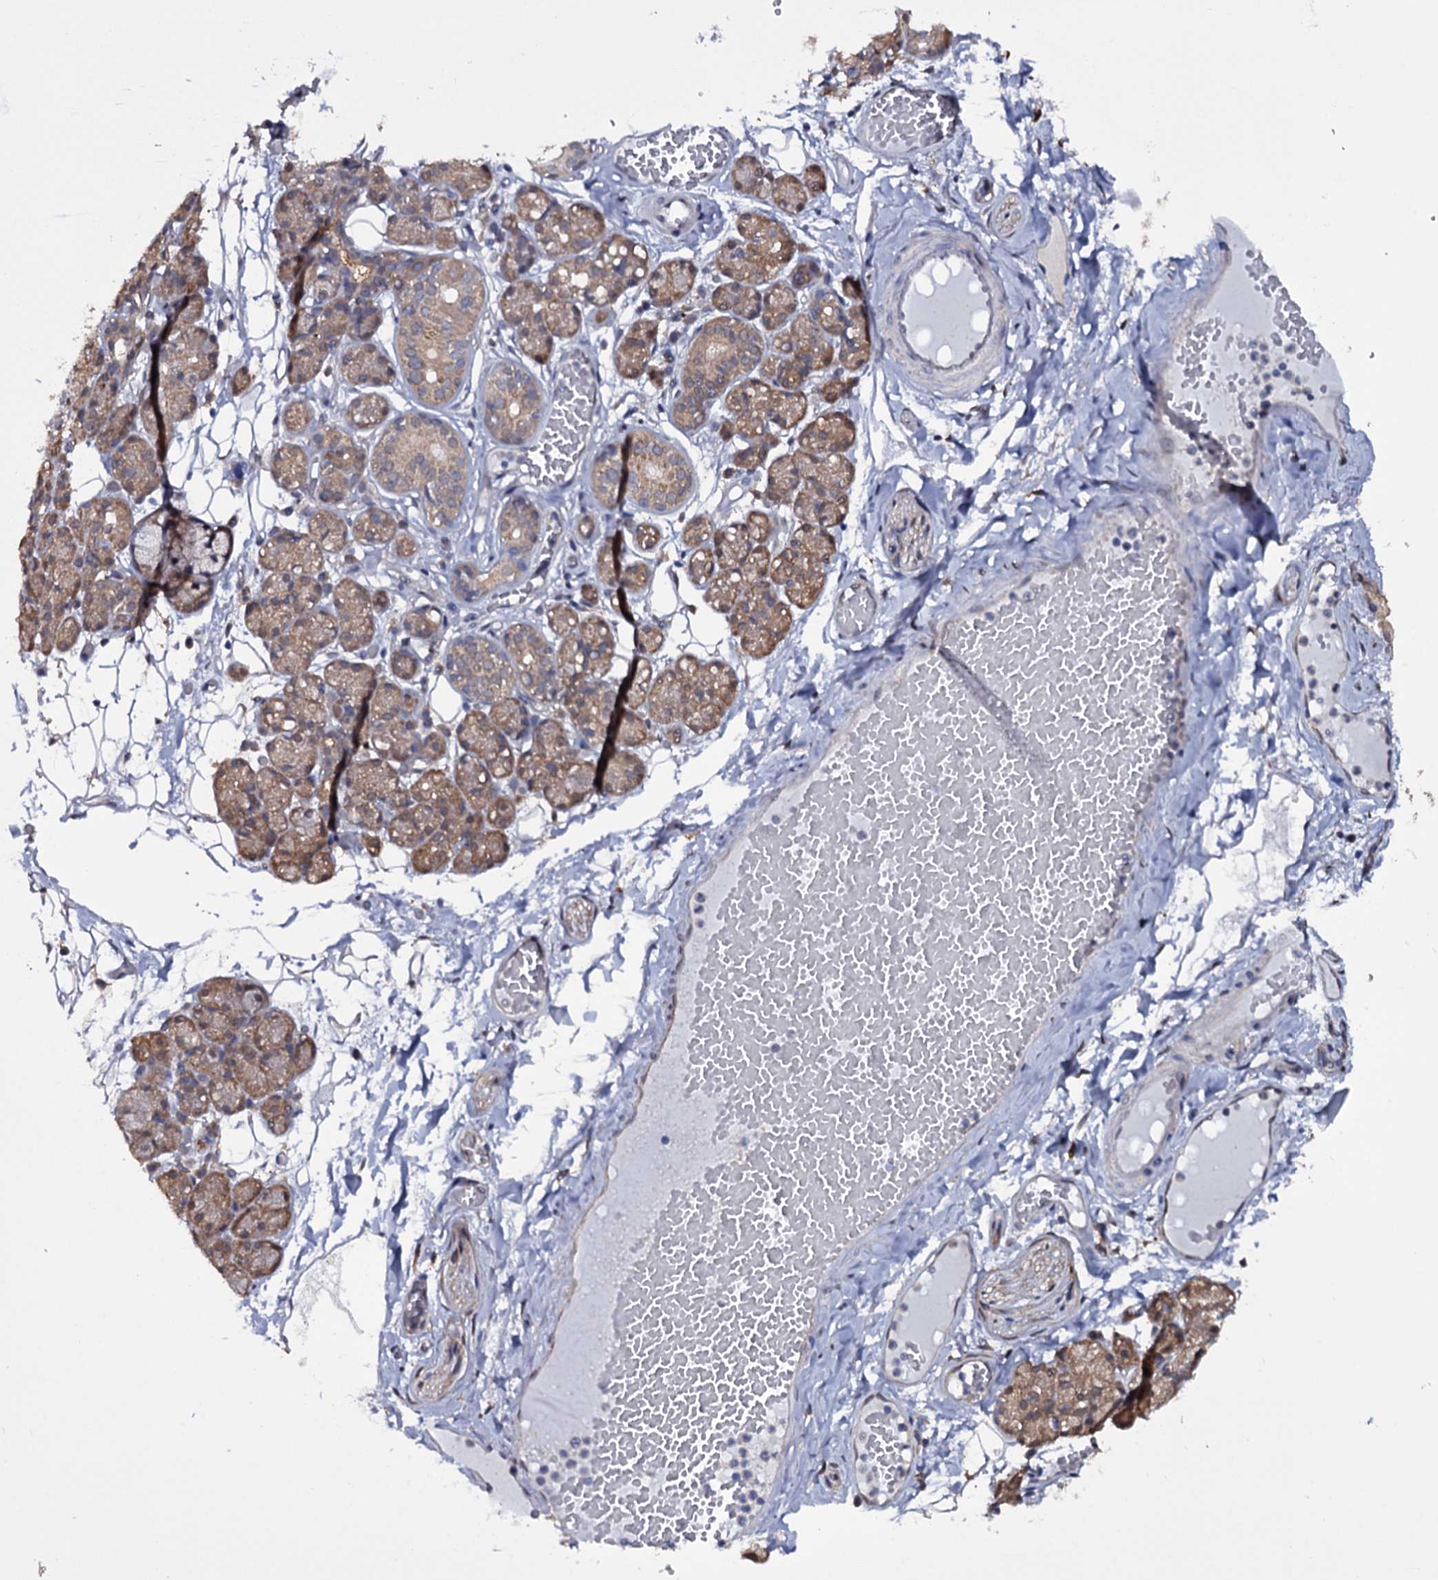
{"staining": {"intensity": "moderate", "quantity": "25%-75%", "location": "cytoplasmic/membranous,nuclear"}, "tissue": "salivary gland", "cell_type": "Glandular cells", "image_type": "normal", "snomed": [{"axis": "morphology", "description": "Normal tissue, NOS"}, {"axis": "topography", "description": "Salivary gland"}], "caption": "Immunohistochemical staining of normal salivary gland reveals moderate cytoplasmic/membranous,nuclear protein positivity in approximately 25%-75% of glandular cells.", "gene": "CRYL1", "patient": {"sex": "male", "age": 63}}